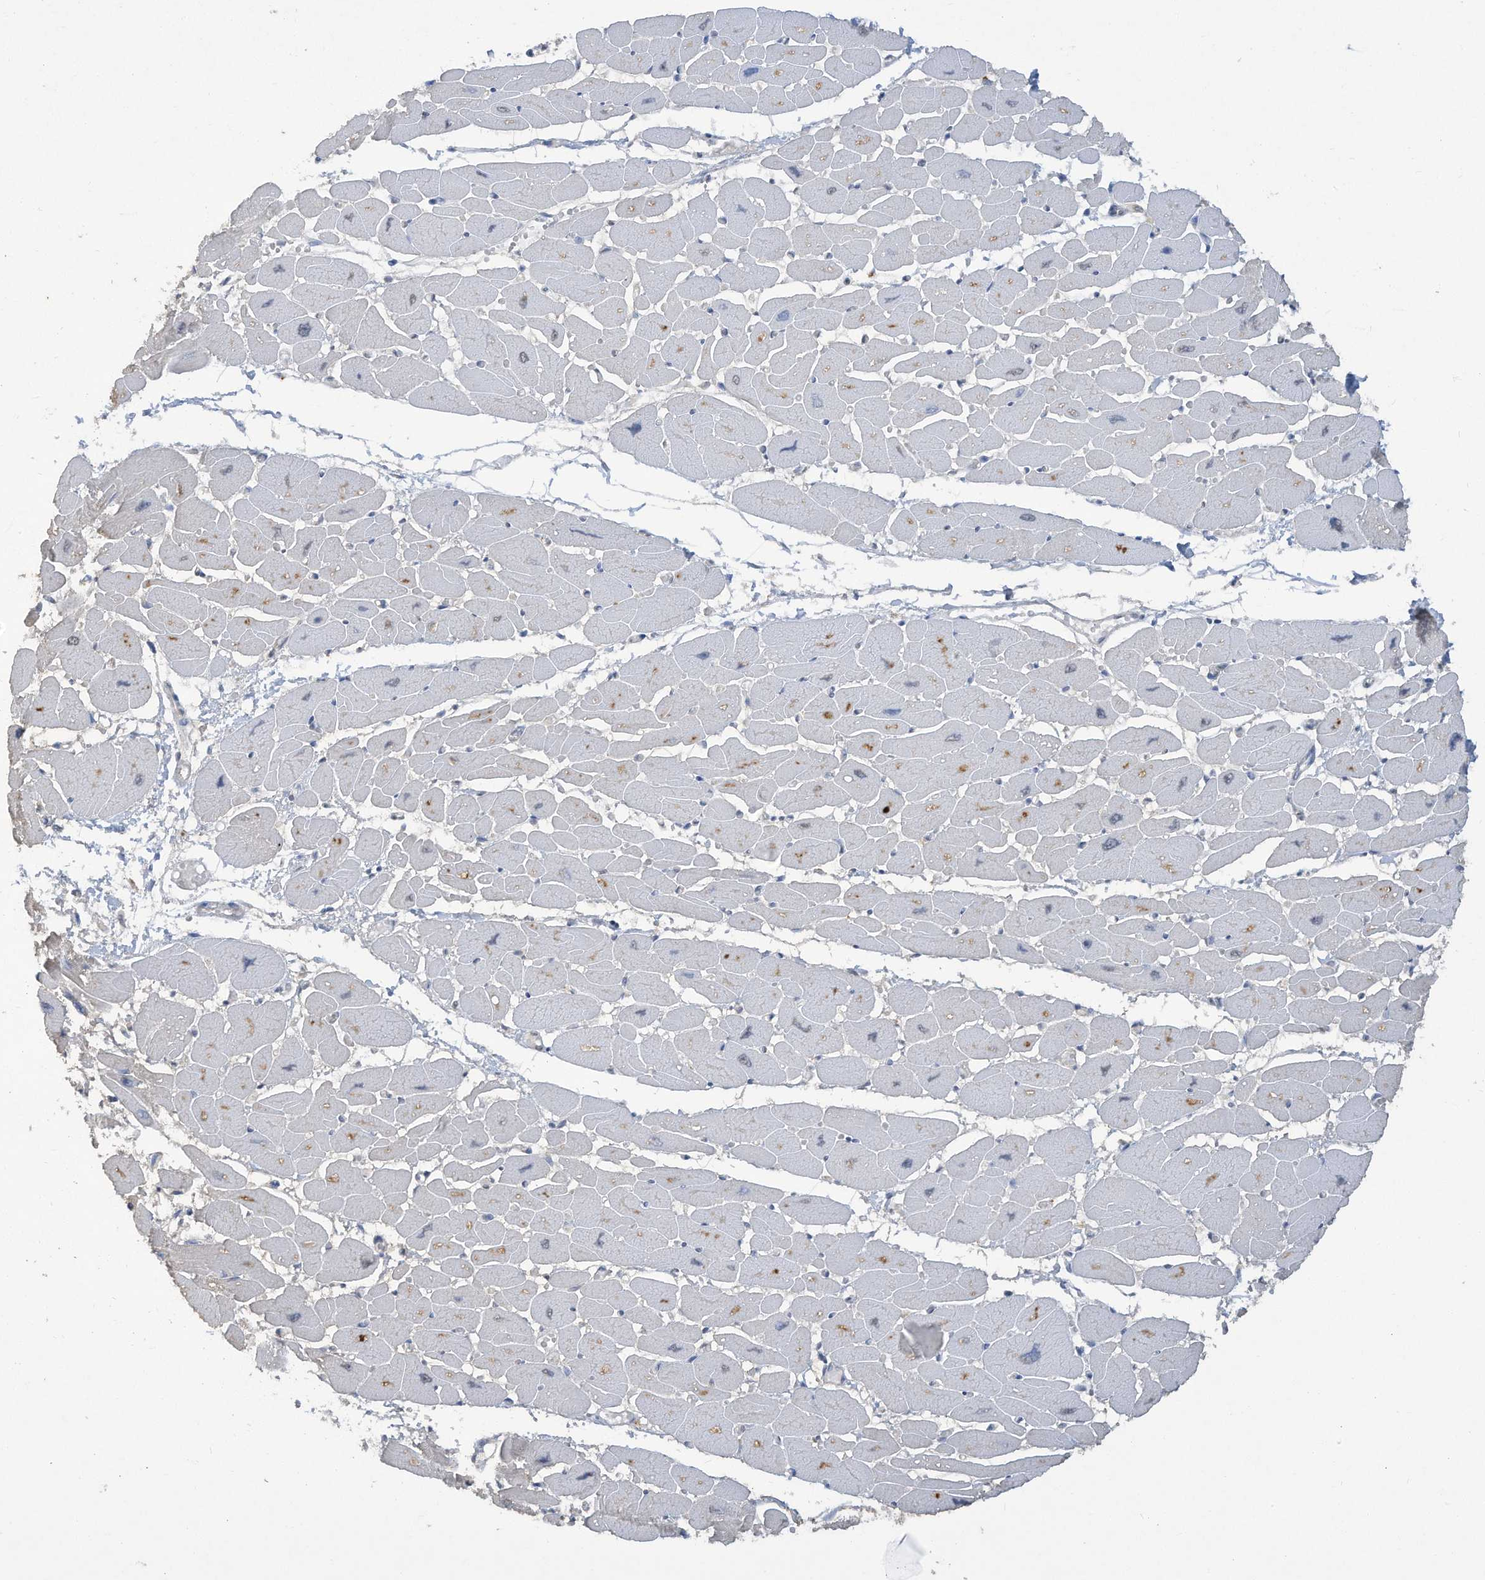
{"staining": {"intensity": "weak", "quantity": "<25%", "location": "cytoplasmic/membranous"}, "tissue": "heart muscle", "cell_type": "Cardiomyocytes", "image_type": "normal", "snomed": [{"axis": "morphology", "description": "Normal tissue, NOS"}, {"axis": "topography", "description": "Heart"}], "caption": "A micrograph of heart muscle stained for a protein shows no brown staining in cardiomyocytes. Brightfield microscopy of immunohistochemistry stained with DAB (3,3'-diaminobenzidine) (brown) and hematoxylin (blue), captured at high magnification.", "gene": "HAS3", "patient": {"sex": "female", "age": 54}}